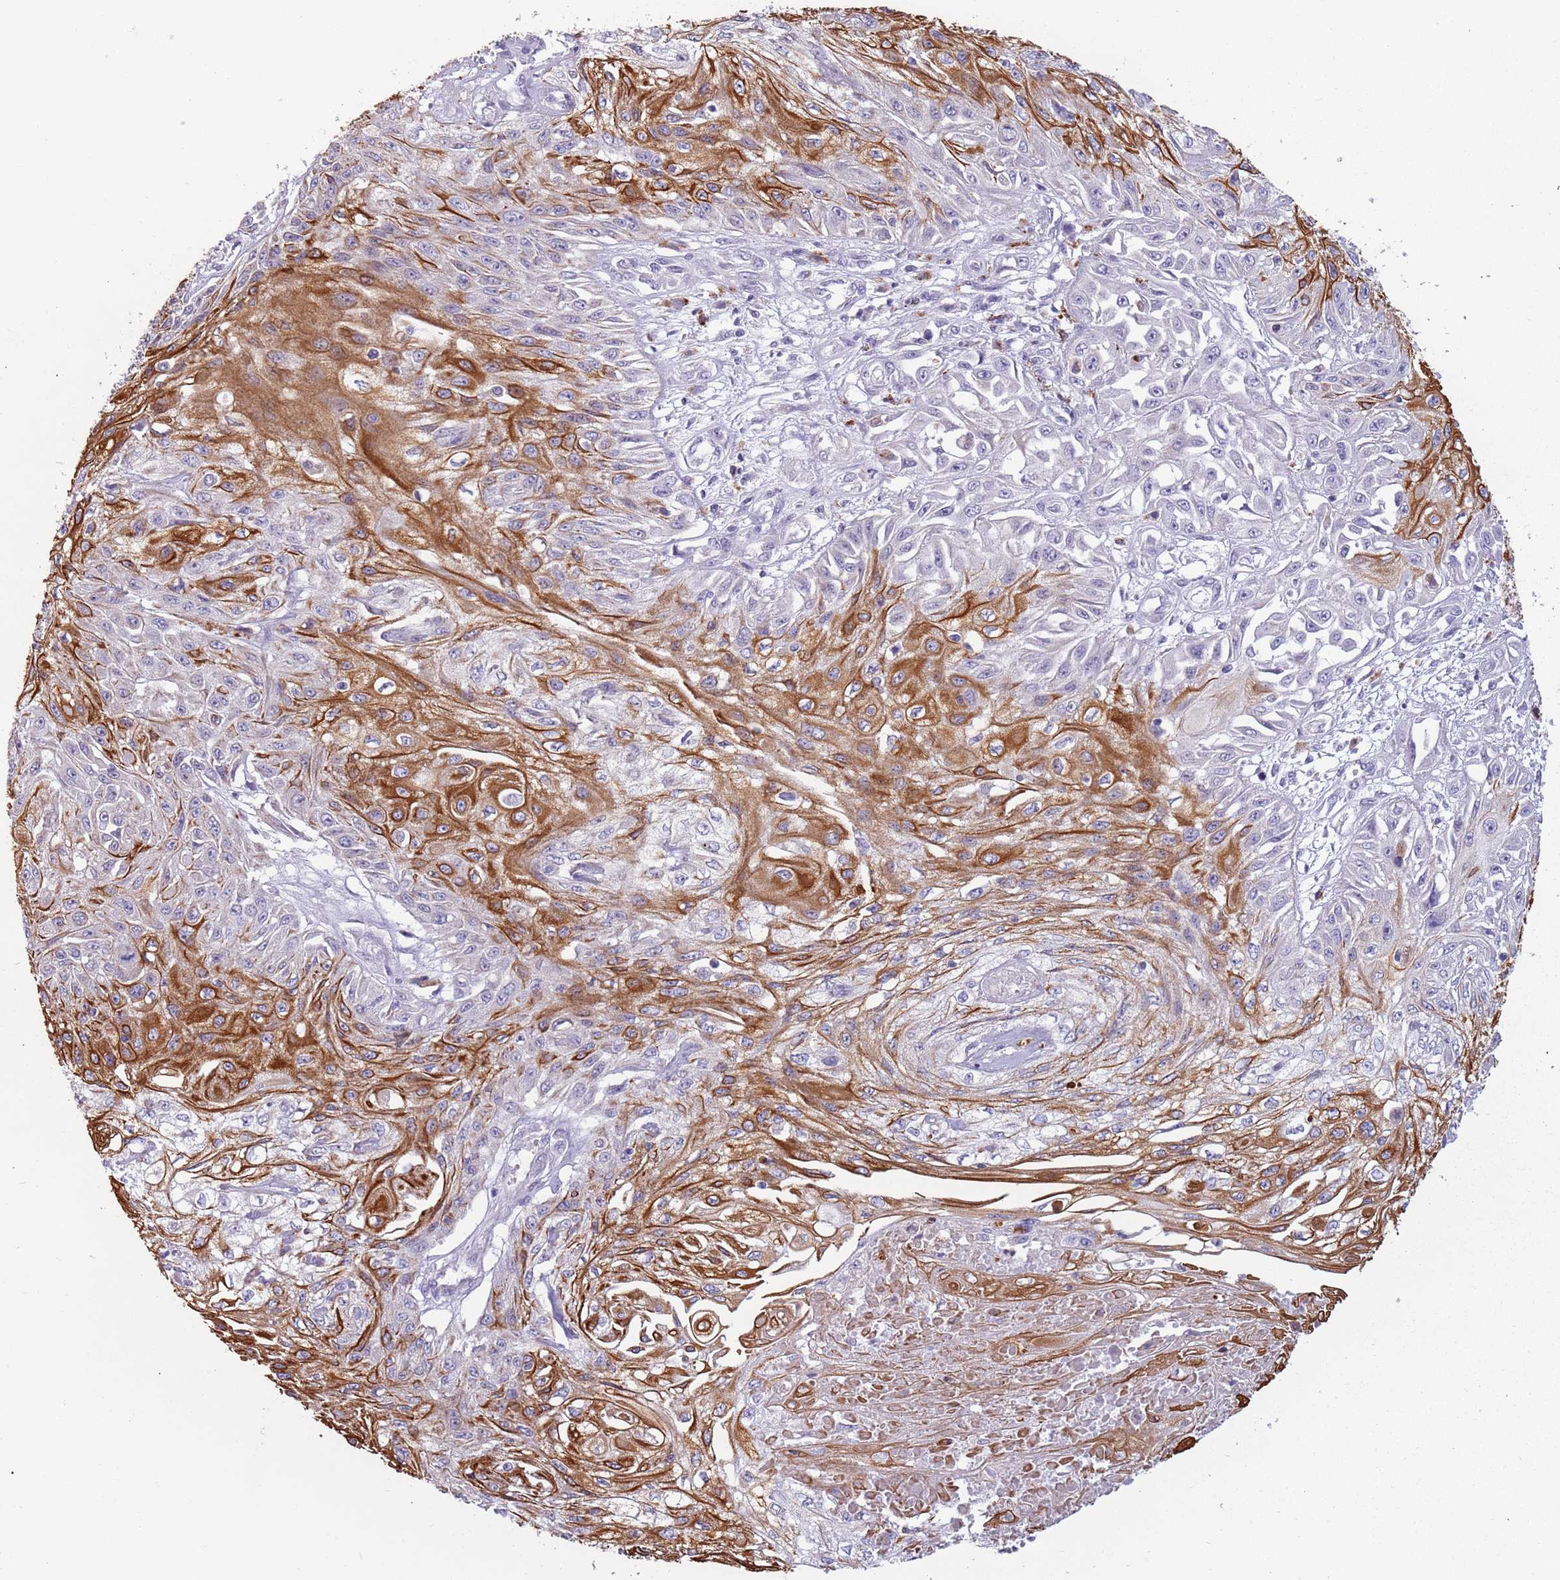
{"staining": {"intensity": "strong", "quantity": "25%-75%", "location": "cytoplasmic/membranous"}, "tissue": "skin cancer", "cell_type": "Tumor cells", "image_type": "cancer", "snomed": [{"axis": "morphology", "description": "Squamous cell carcinoma, NOS"}, {"axis": "morphology", "description": "Squamous cell carcinoma, metastatic, NOS"}, {"axis": "topography", "description": "Skin"}, {"axis": "topography", "description": "Lymph node"}], "caption": "Skin cancer (squamous cell carcinoma) stained with a brown dye shows strong cytoplasmic/membranous positive staining in about 25%-75% of tumor cells.", "gene": "NWD2", "patient": {"sex": "male", "age": 75}}